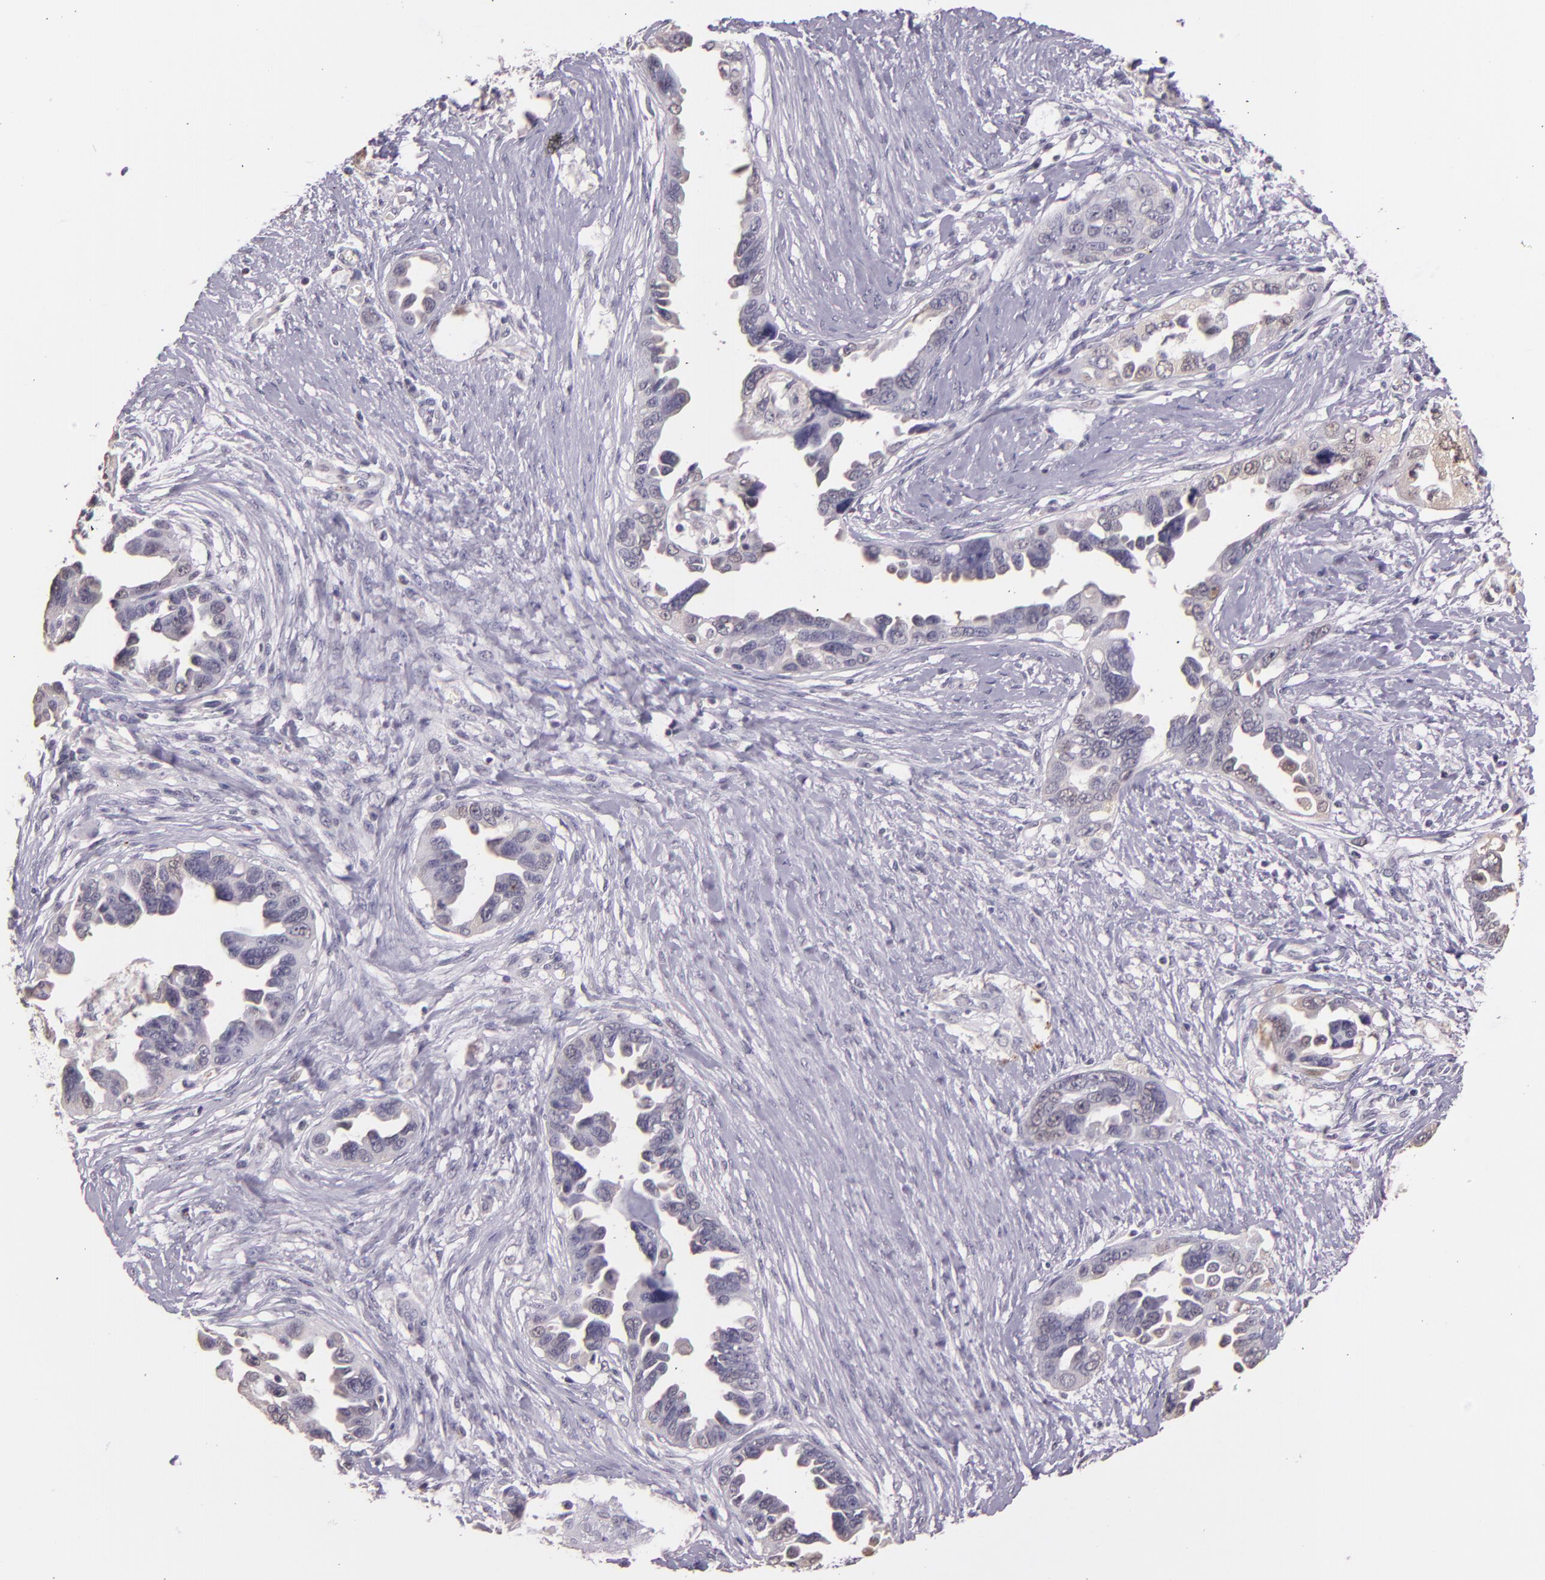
{"staining": {"intensity": "negative", "quantity": "none", "location": "none"}, "tissue": "ovarian cancer", "cell_type": "Tumor cells", "image_type": "cancer", "snomed": [{"axis": "morphology", "description": "Cystadenocarcinoma, serous, NOS"}, {"axis": "topography", "description": "Ovary"}], "caption": "Protein analysis of serous cystadenocarcinoma (ovarian) exhibits no significant positivity in tumor cells.", "gene": "HSPA8", "patient": {"sex": "female", "age": 63}}